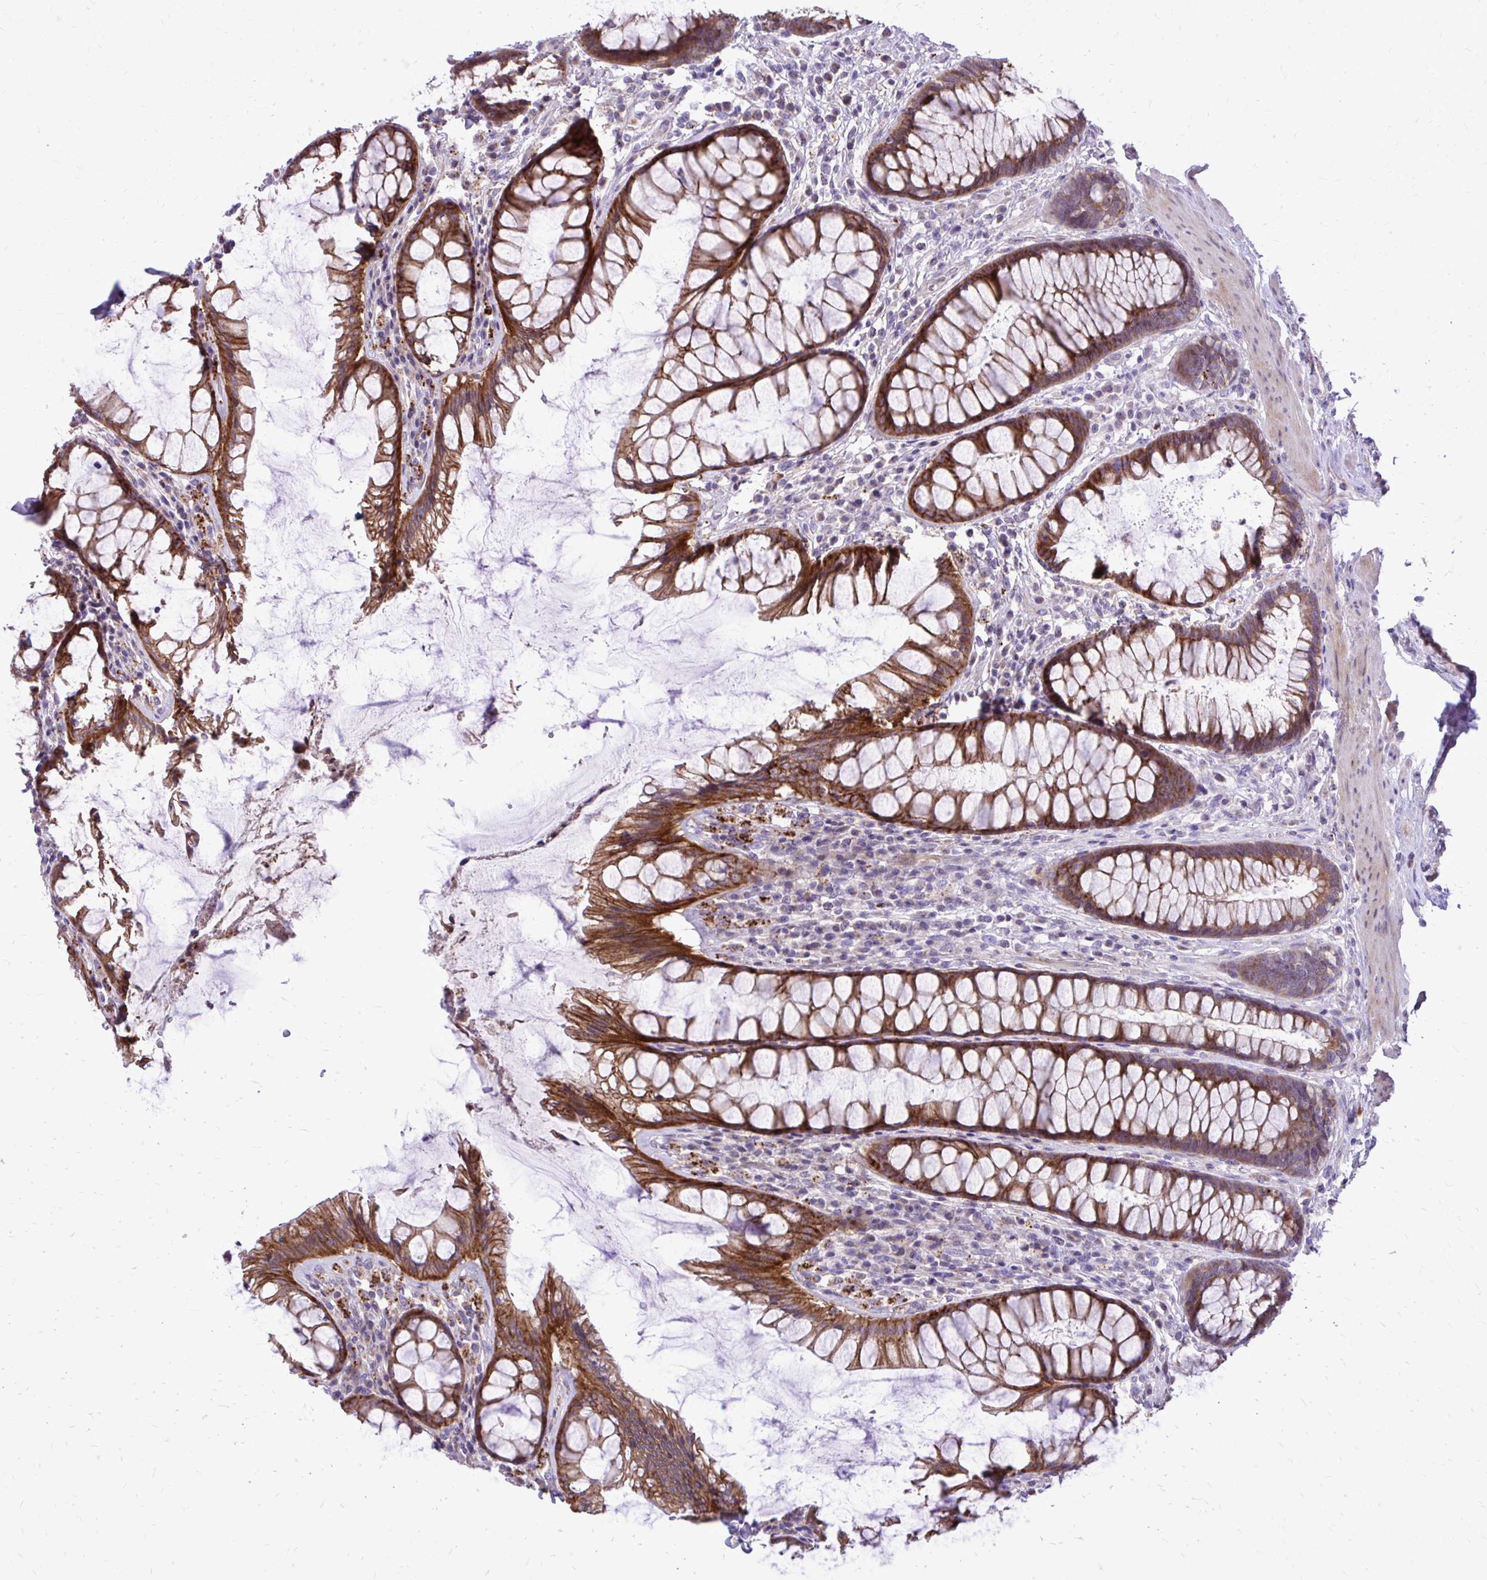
{"staining": {"intensity": "strong", "quantity": ">75%", "location": "cytoplasmic/membranous"}, "tissue": "rectum", "cell_type": "Glandular cells", "image_type": "normal", "snomed": [{"axis": "morphology", "description": "Normal tissue, NOS"}, {"axis": "topography", "description": "Rectum"}], "caption": "Immunohistochemistry of benign human rectum displays high levels of strong cytoplasmic/membranous staining in approximately >75% of glandular cells. Nuclei are stained in blue.", "gene": "ABCC3", "patient": {"sex": "male", "age": 72}}